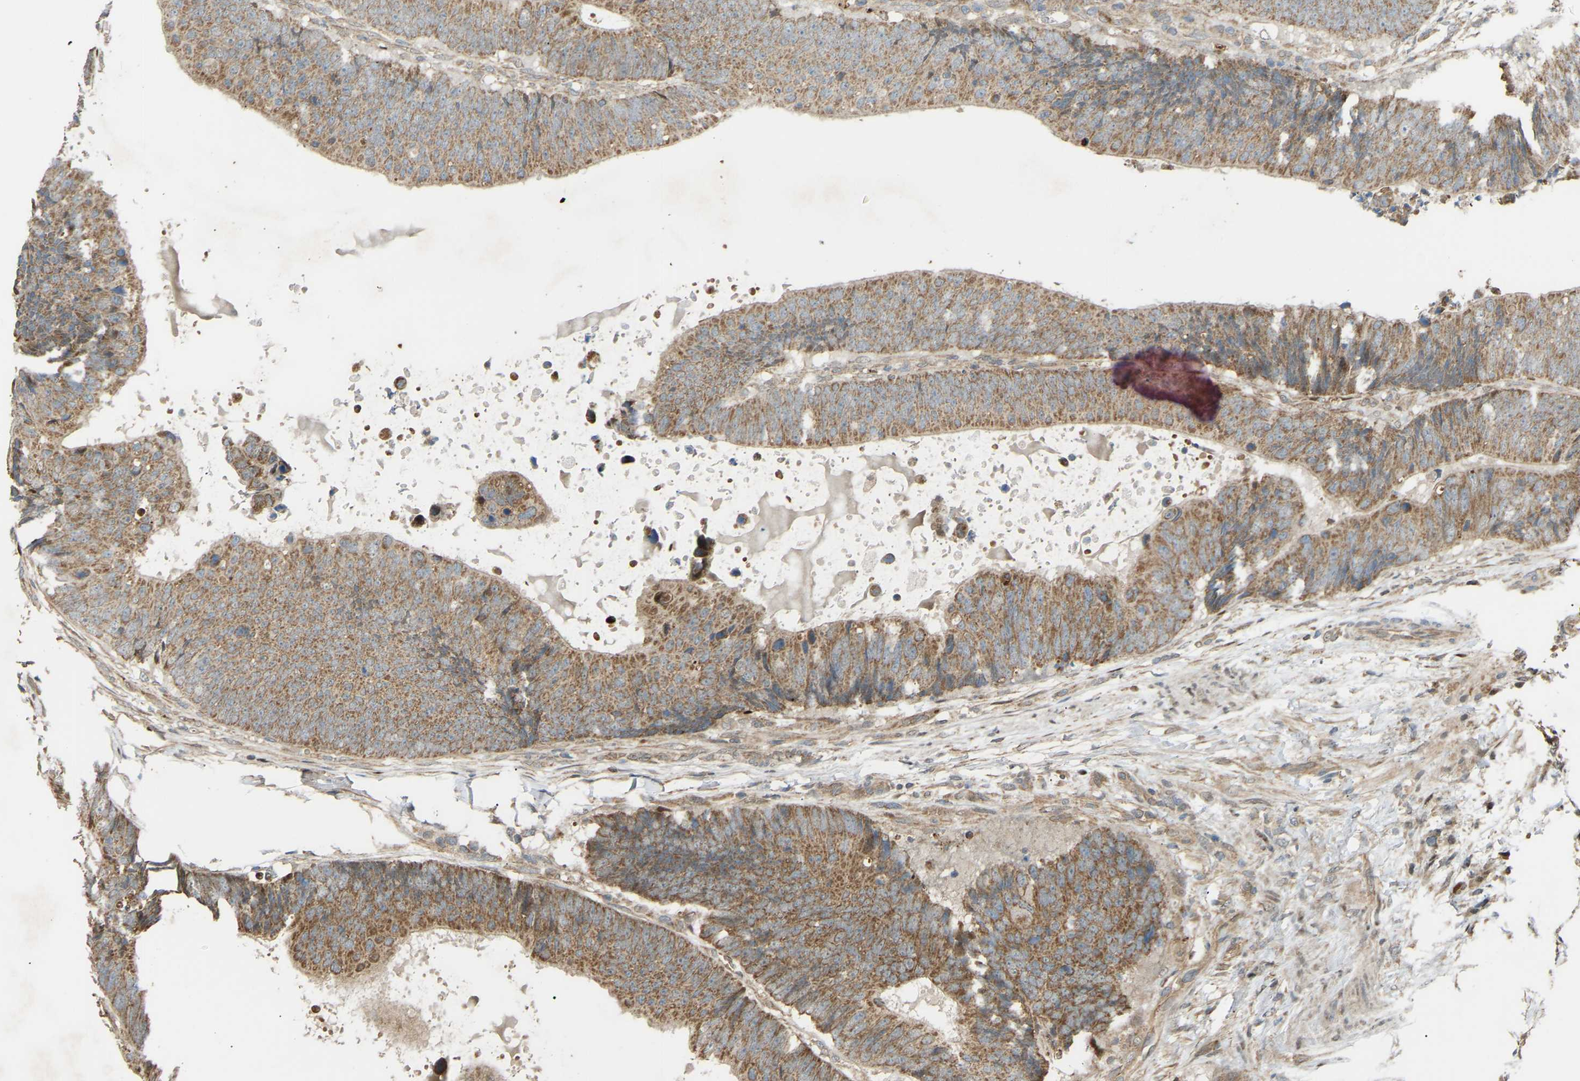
{"staining": {"intensity": "moderate", "quantity": ">75%", "location": "cytoplasmic/membranous"}, "tissue": "colorectal cancer", "cell_type": "Tumor cells", "image_type": "cancer", "snomed": [{"axis": "morphology", "description": "Adenocarcinoma, NOS"}, {"axis": "topography", "description": "Colon"}], "caption": "Protein staining reveals moderate cytoplasmic/membranous staining in approximately >75% of tumor cells in adenocarcinoma (colorectal).", "gene": "C21orf91", "patient": {"sex": "male", "age": 56}}